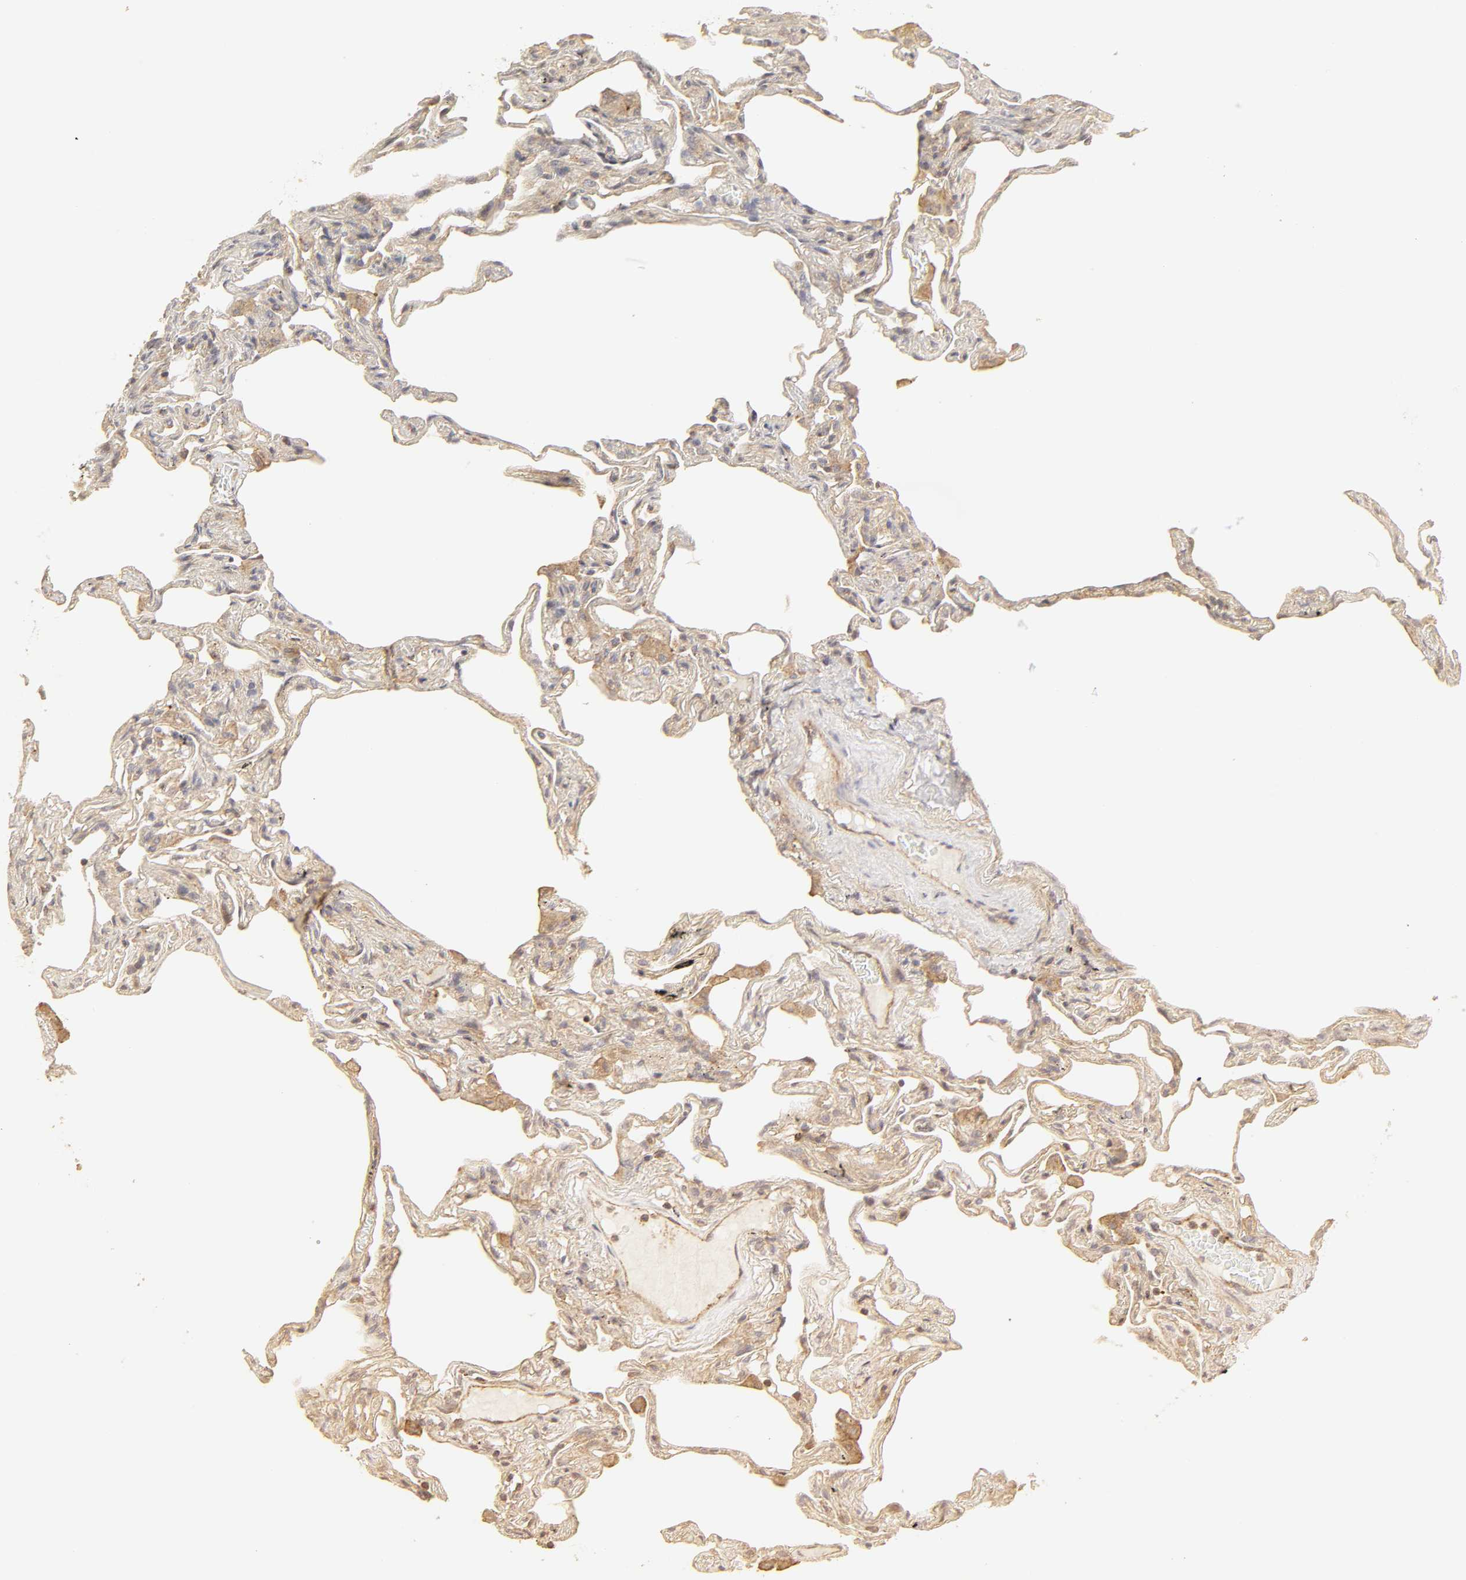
{"staining": {"intensity": "moderate", "quantity": ">75%", "location": "cytoplasmic/membranous,nuclear"}, "tissue": "lung", "cell_type": "Alveolar cells", "image_type": "normal", "snomed": [{"axis": "morphology", "description": "Normal tissue, NOS"}, {"axis": "morphology", "description": "Inflammation, NOS"}, {"axis": "topography", "description": "Lung"}], "caption": "Immunohistochemistry (IHC) staining of benign lung, which reveals medium levels of moderate cytoplasmic/membranous,nuclear positivity in about >75% of alveolar cells indicating moderate cytoplasmic/membranous,nuclear protein expression. The staining was performed using DAB (3,3'-diaminobenzidine) (brown) for protein detection and nuclei were counterstained in hematoxylin (blue).", "gene": "SH3GLB1", "patient": {"sex": "male", "age": 69}}